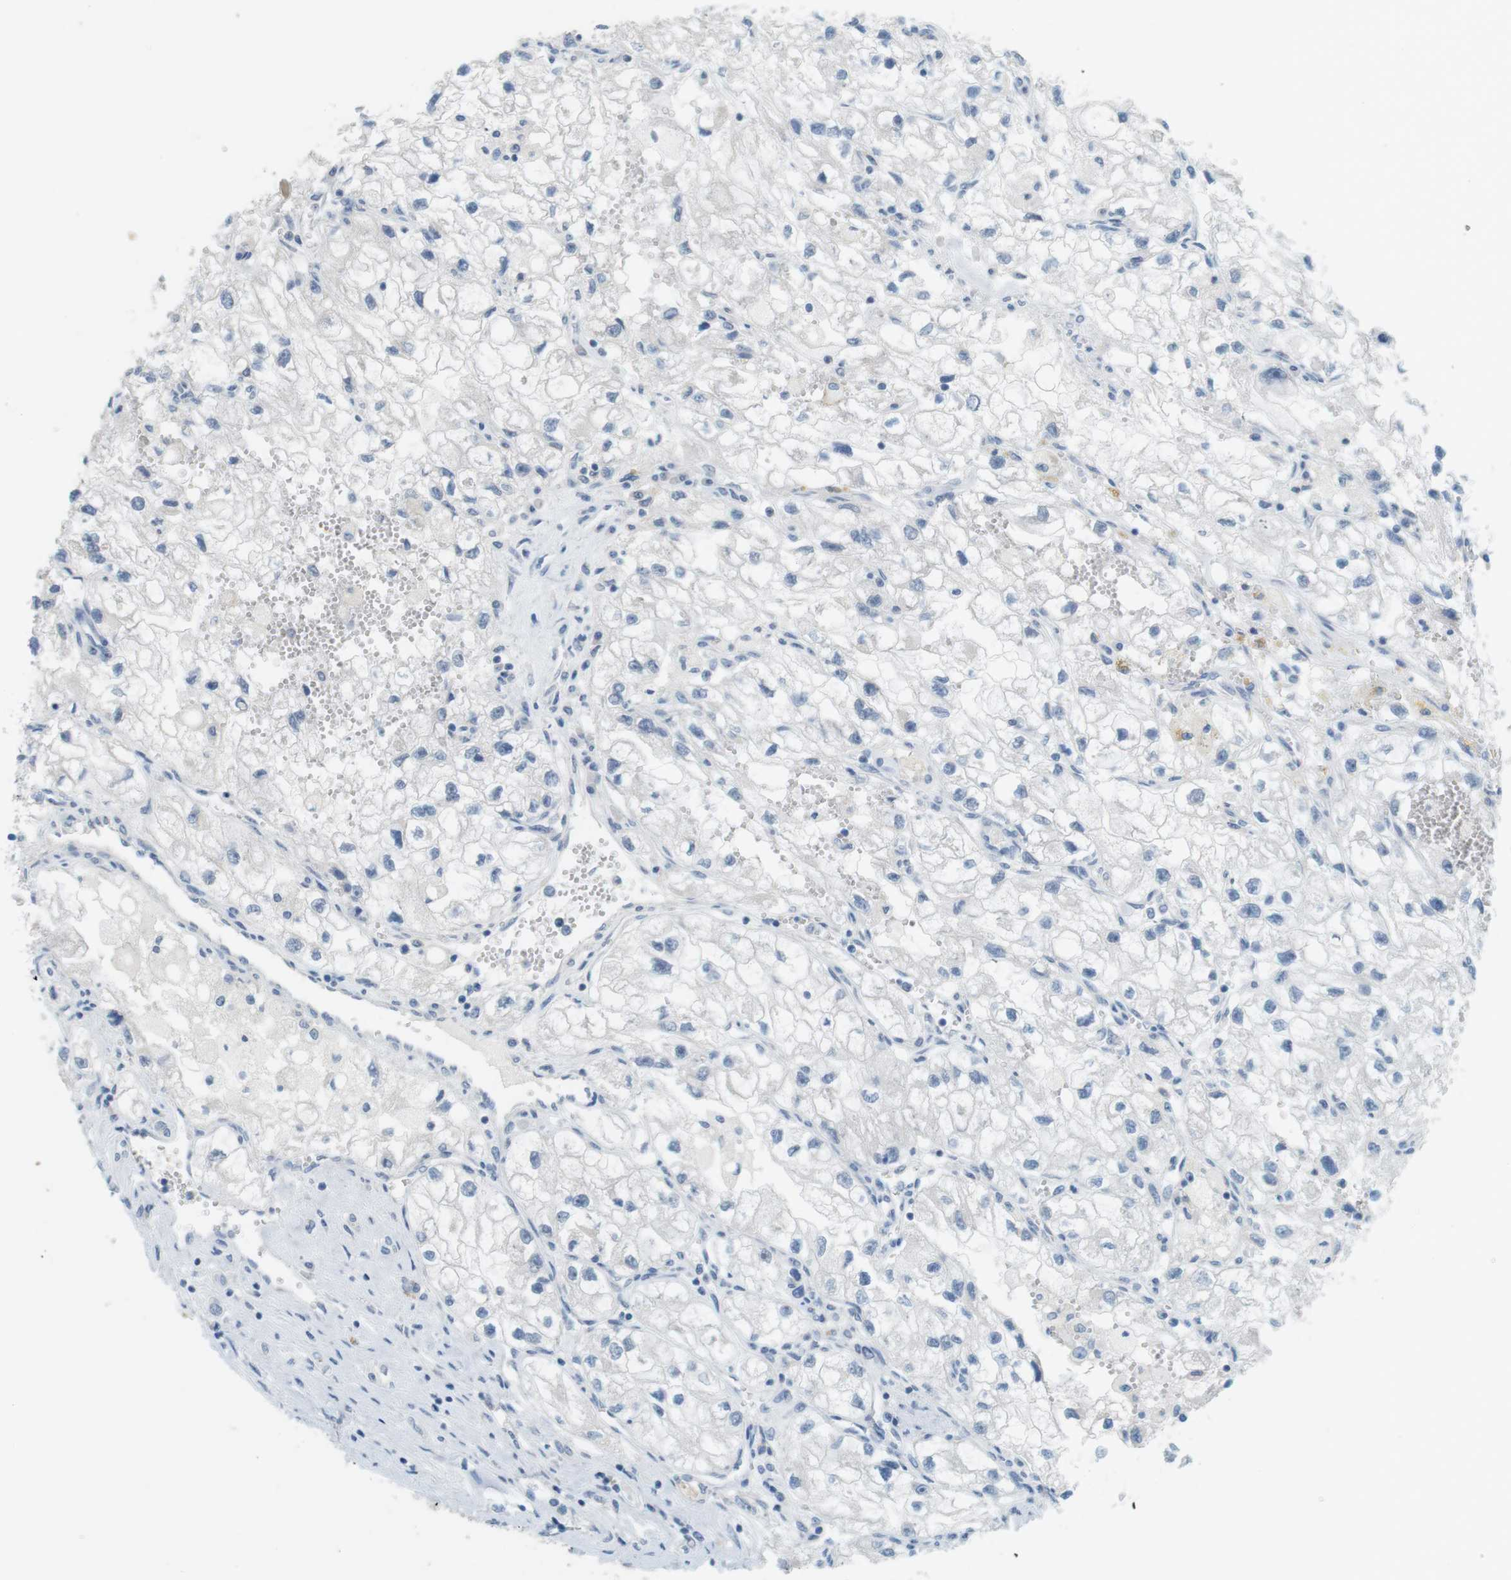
{"staining": {"intensity": "negative", "quantity": "none", "location": "none"}, "tissue": "renal cancer", "cell_type": "Tumor cells", "image_type": "cancer", "snomed": [{"axis": "morphology", "description": "Adenocarcinoma, NOS"}, {"axis": "topography", "description": "Kidney"}], "caption": "The histopathology image shows no significant expression in tumor cells of renal cancer (adenocarcinoma).", "gene": "MUC5B", "patient": {"sex": "female", "age": 70}}